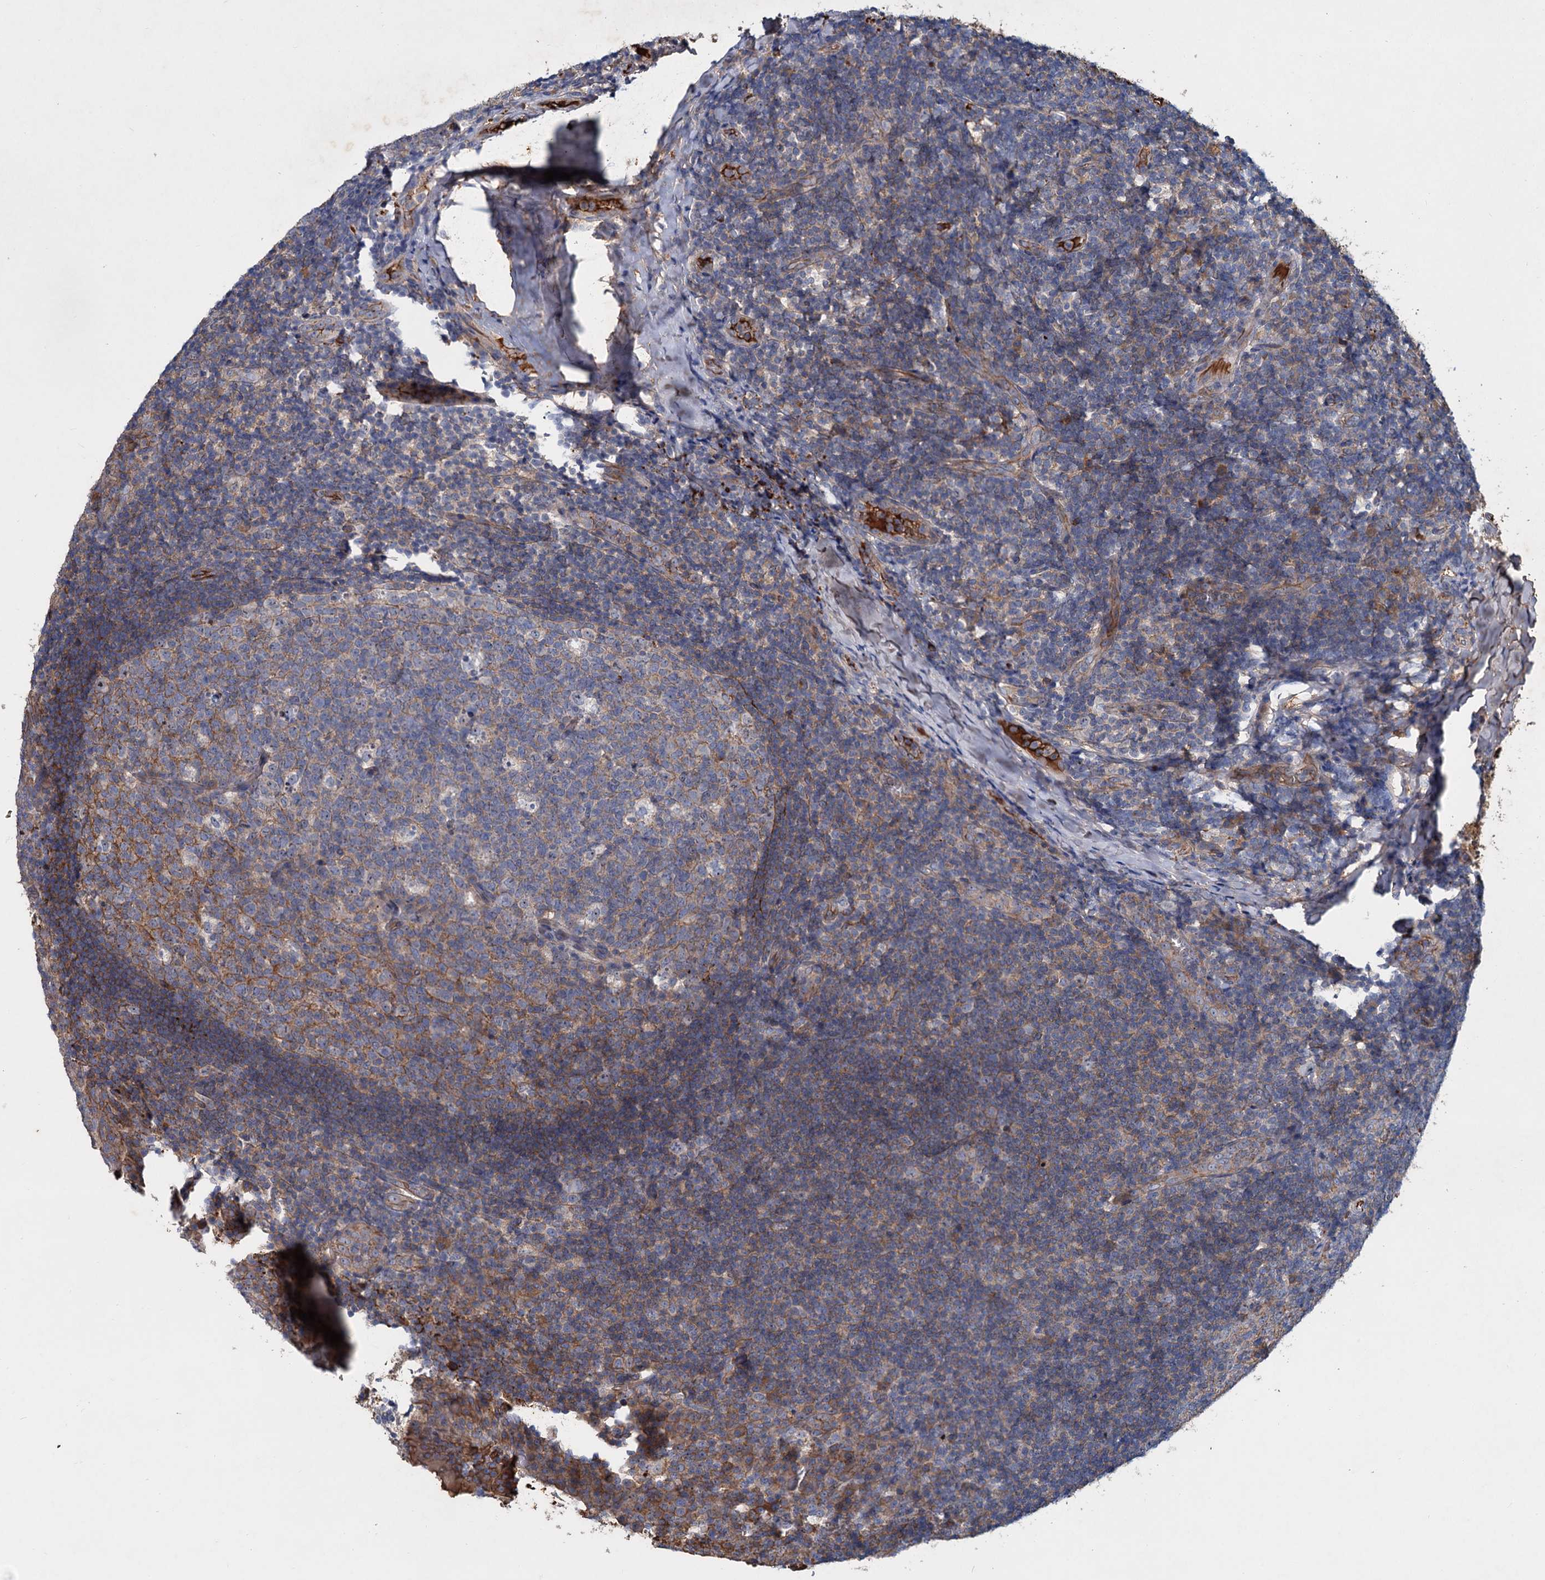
{"staining": {"intensity": "moderate", "quantity": "25%-75%", "location": "cytoplasmic/membranous"}, "tissue": "tonsil", "cell_type": "Germinal center cells", "image_type": "normal", "snomed": [{"axis": "morphology", "description": "Normal tissue, NOS"}, {"axis": "topography", "description": "Tonsil"}], "caption": "Benign tonsil reveals moderate cytoplasmic/membranous positivity in about 25%-75% of germinal center cells, visualized by immunohistochemistry. The protein is stained brown, and the nuclei are stained in blue (DAB IHC with brightfield microscopy, high magnification).", "gene": "CHRD", "patient": {"sex": "male", "age": 17}}